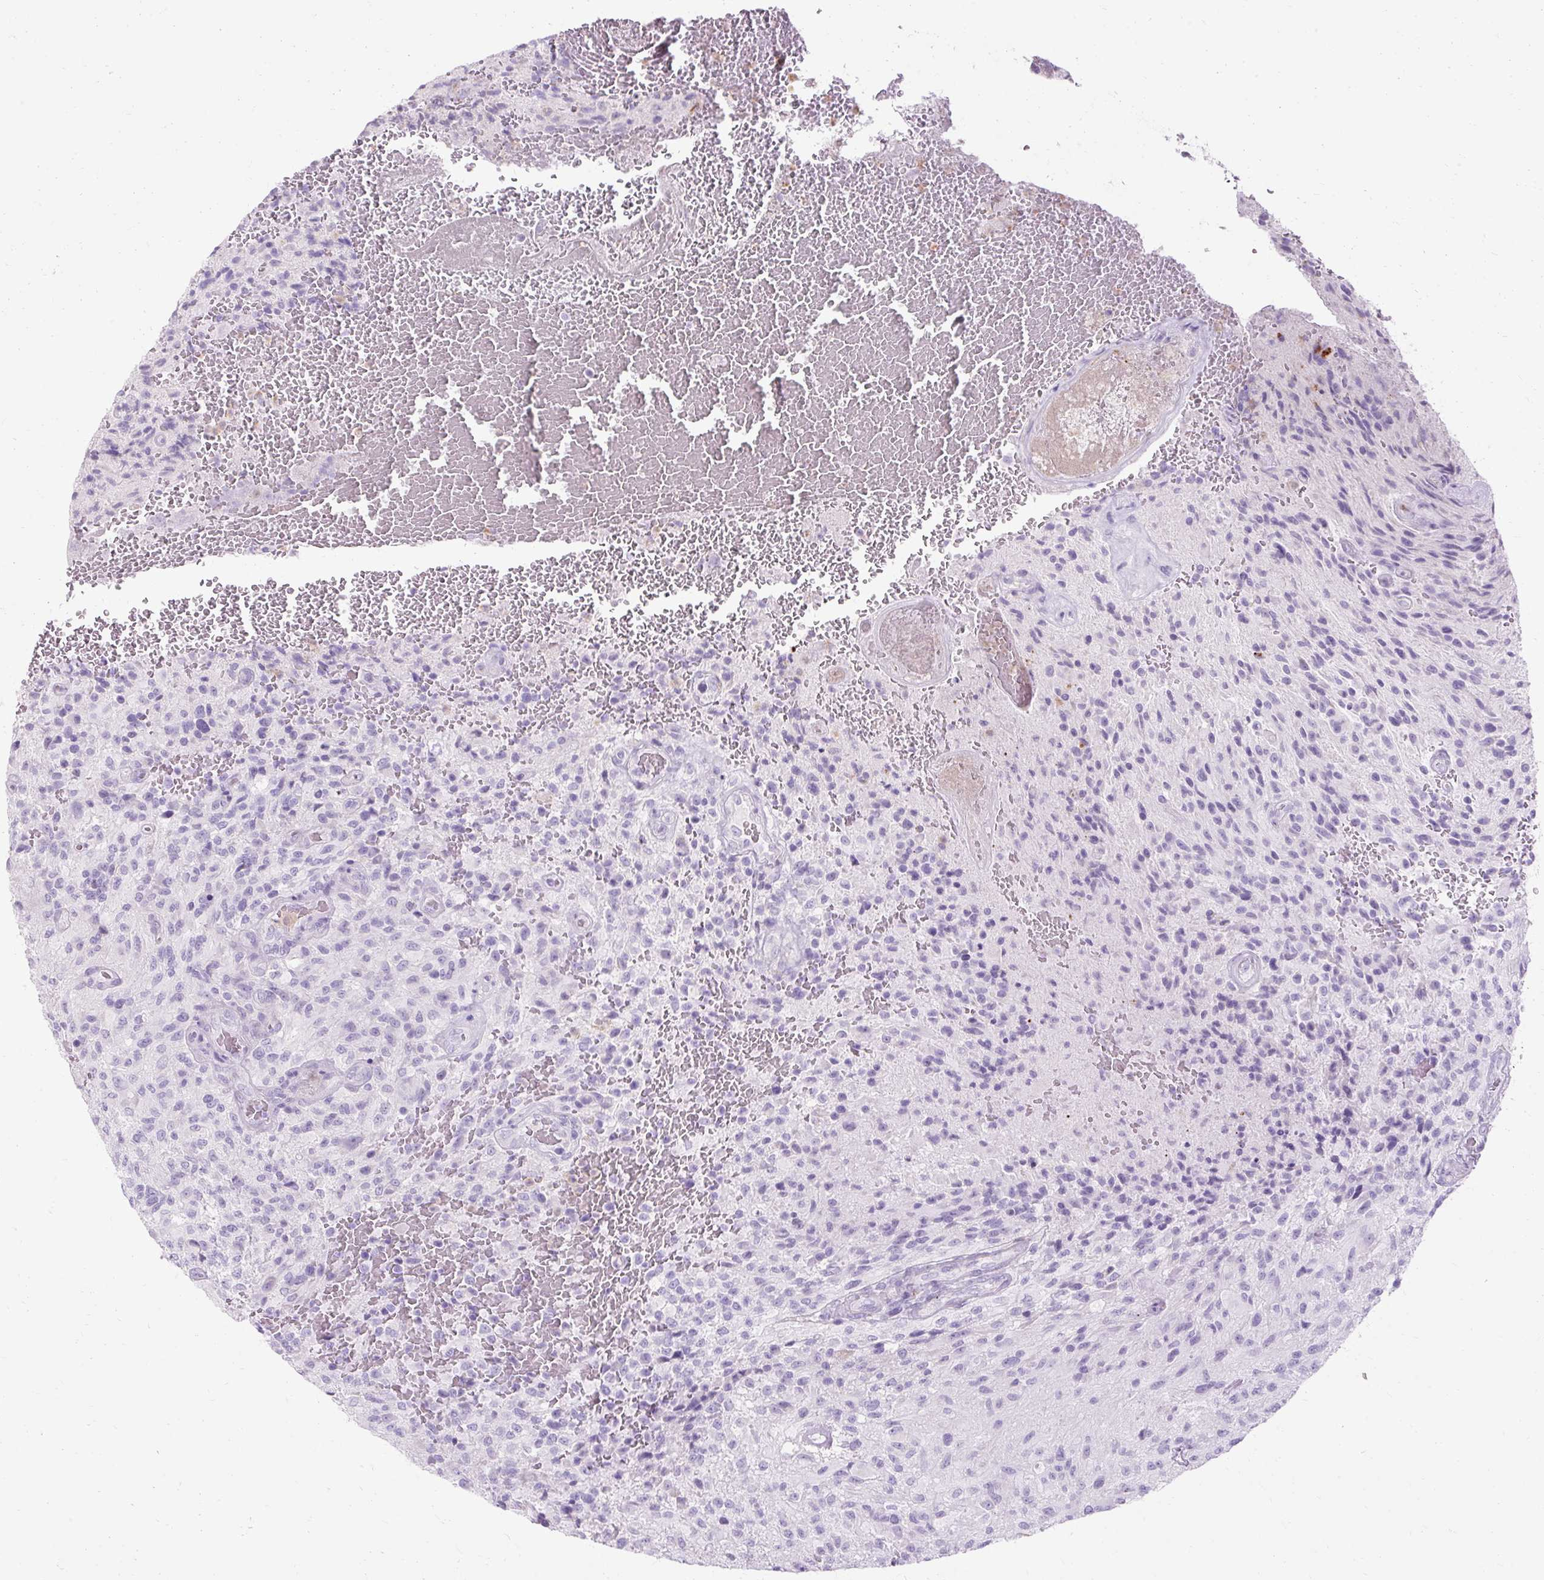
{"staining": {"intensity": "negative", "quantity": "none", "location": "none"}, "tissue": "glioma", "cell_type": "Tumor cells", "image_type": "cancer", "snomed": [{"axis": "morphology", "description": "Normal tissue, NOS"}, {"axis": "morphology", "description": "Glioma, malignant, High grade"}, {"axis": "topography", "description": "Cerebral cortex"}], "caption": "Protein analysis of malignant high-grade glioma displays no significant staining in tumor cells.", "gene": "HSD11B1", "patient": {"sex": "male", "age": 56}}